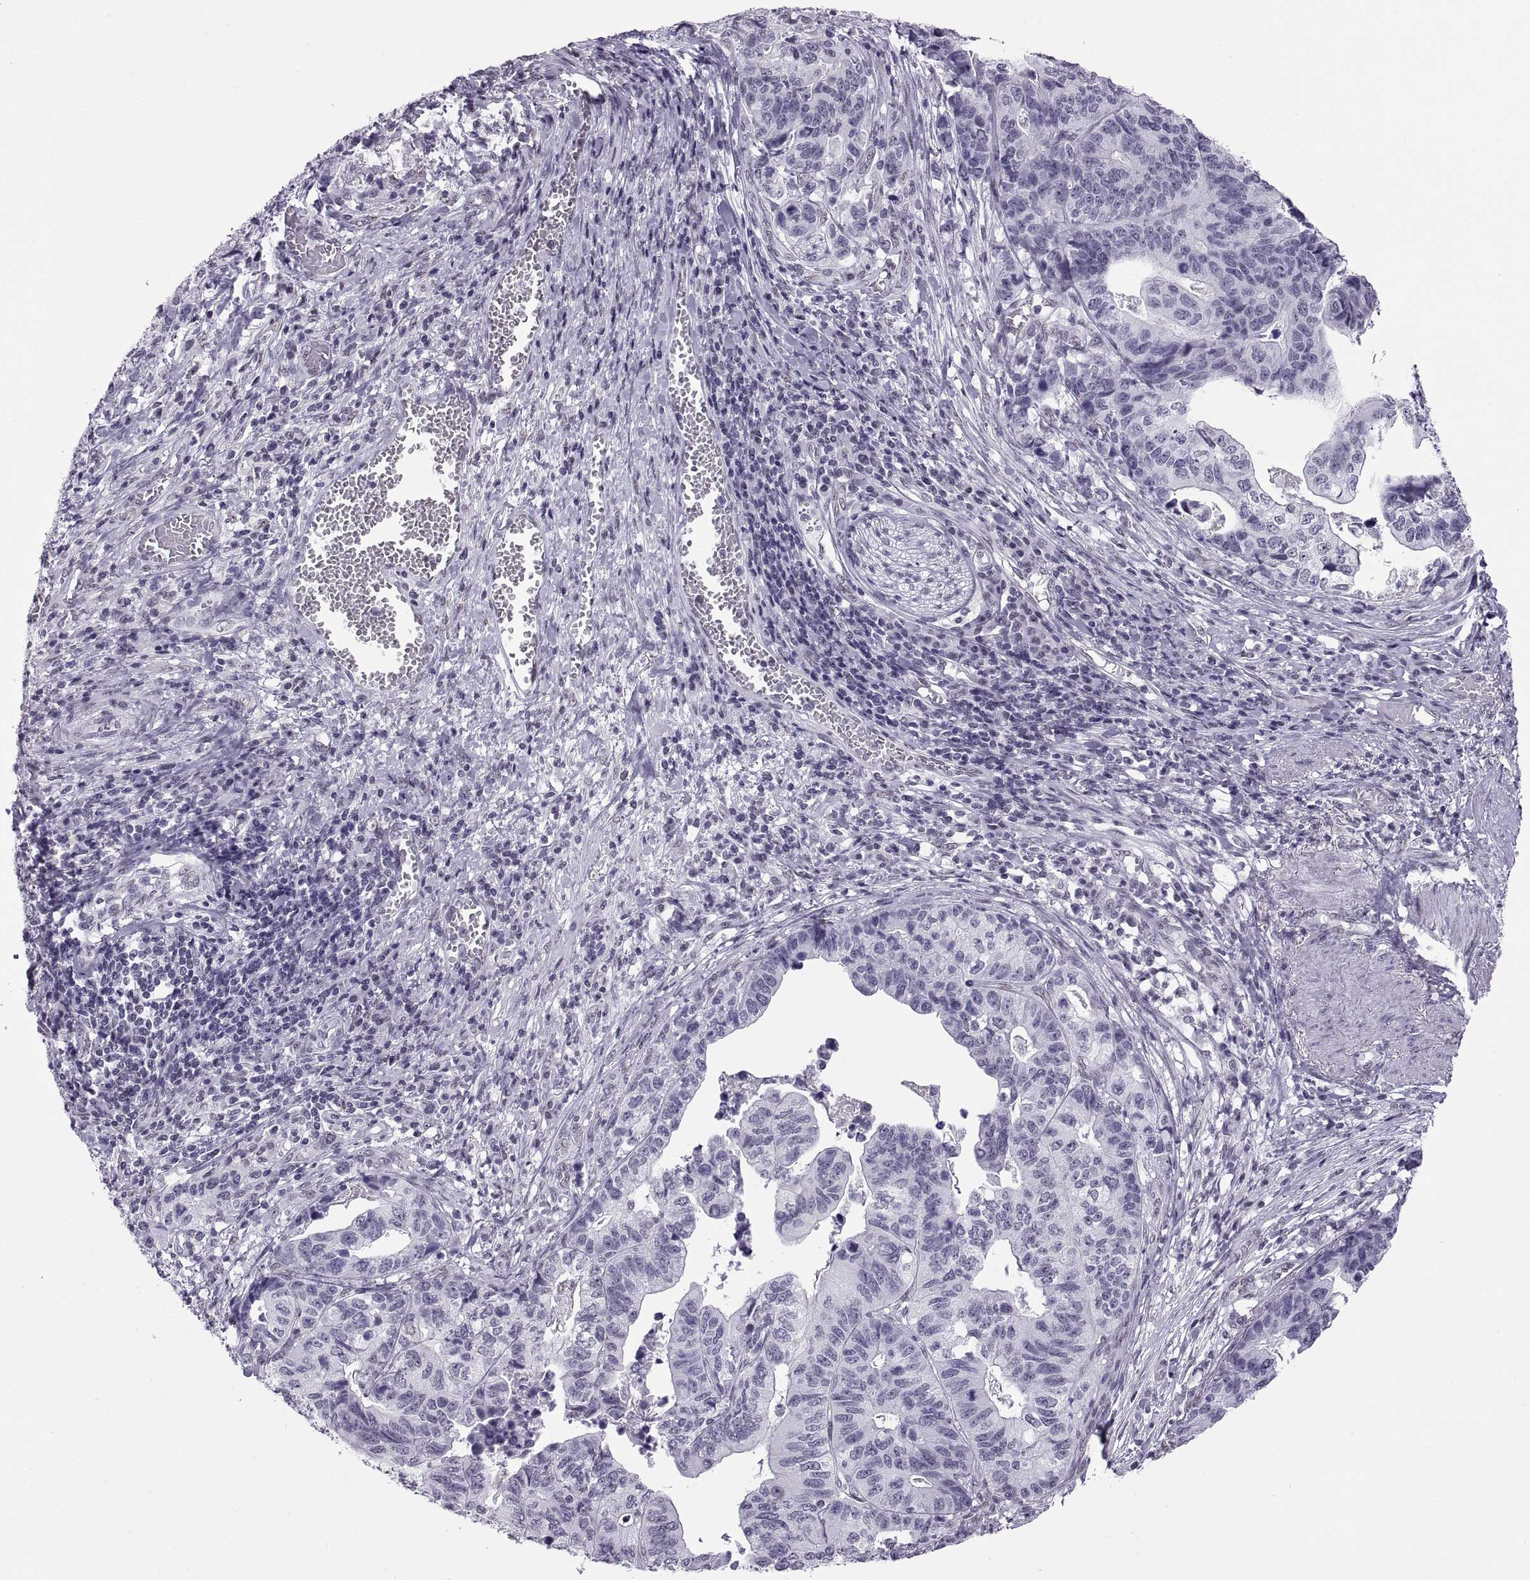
{"staining": {"intensity": "negative", "quantity": "none", "location": "none"}, "tissue": "stomach cancer", "cell_type": "Tumor cells", "image_type": "cancer", "snomed": [{"axis": "morphology", "description": "Adenocarcinoma, NOS"}, {"axis": "topography", "description": "Stomach, upper"}], "caption": "Immunohistochemistry micrograph of human adenocarcinoma (stomach) stained for a protein (brown), which shows no expression in tumor cells.", "gene": "CARTPT", "patient": {"sex": "female", "age": 67}}